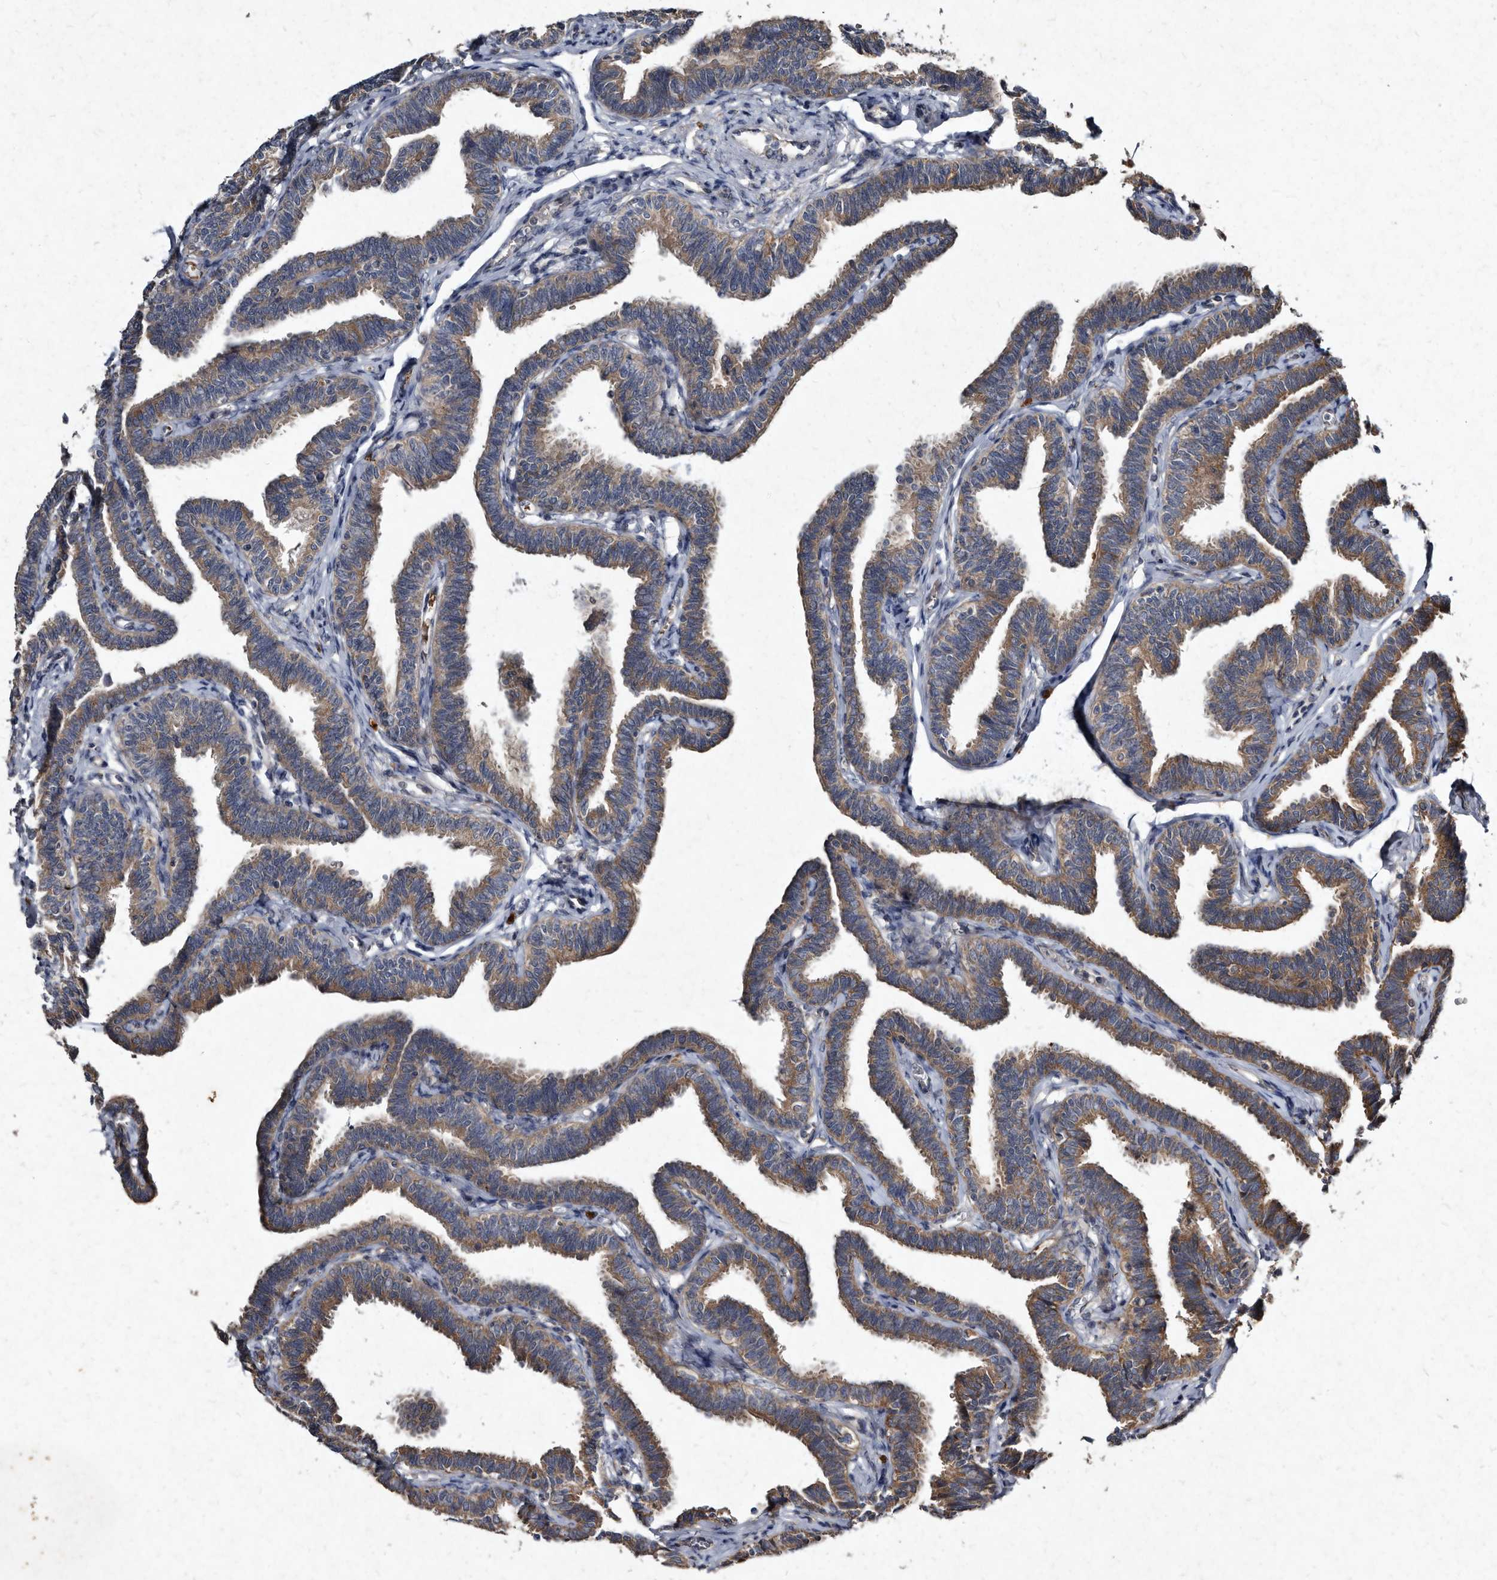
{"staining": {"intensity": "strong", "quantity": ">75%", "location": "cytoplasmic/membranous"}, "tissue": "fallopian tube", "cell_type": "Glandular cells", "image_type": "normal", "snomed": [{"axis": "morphology", "description": "Normal tissue, NOS"}, {"axis": "topography", "description": "Fallopian tube"}, {"axis": "topography", "description": "Ovary"}], "caption": "This micrograph demonstrates immunohistochemistry (IHC) staining of normal fallopian tube, with high strong cytoplasmic/membranous staining in about >75% of glandular cells.", "gene": "YPEL1", "patient": {"sex": "female", "age": 23}}